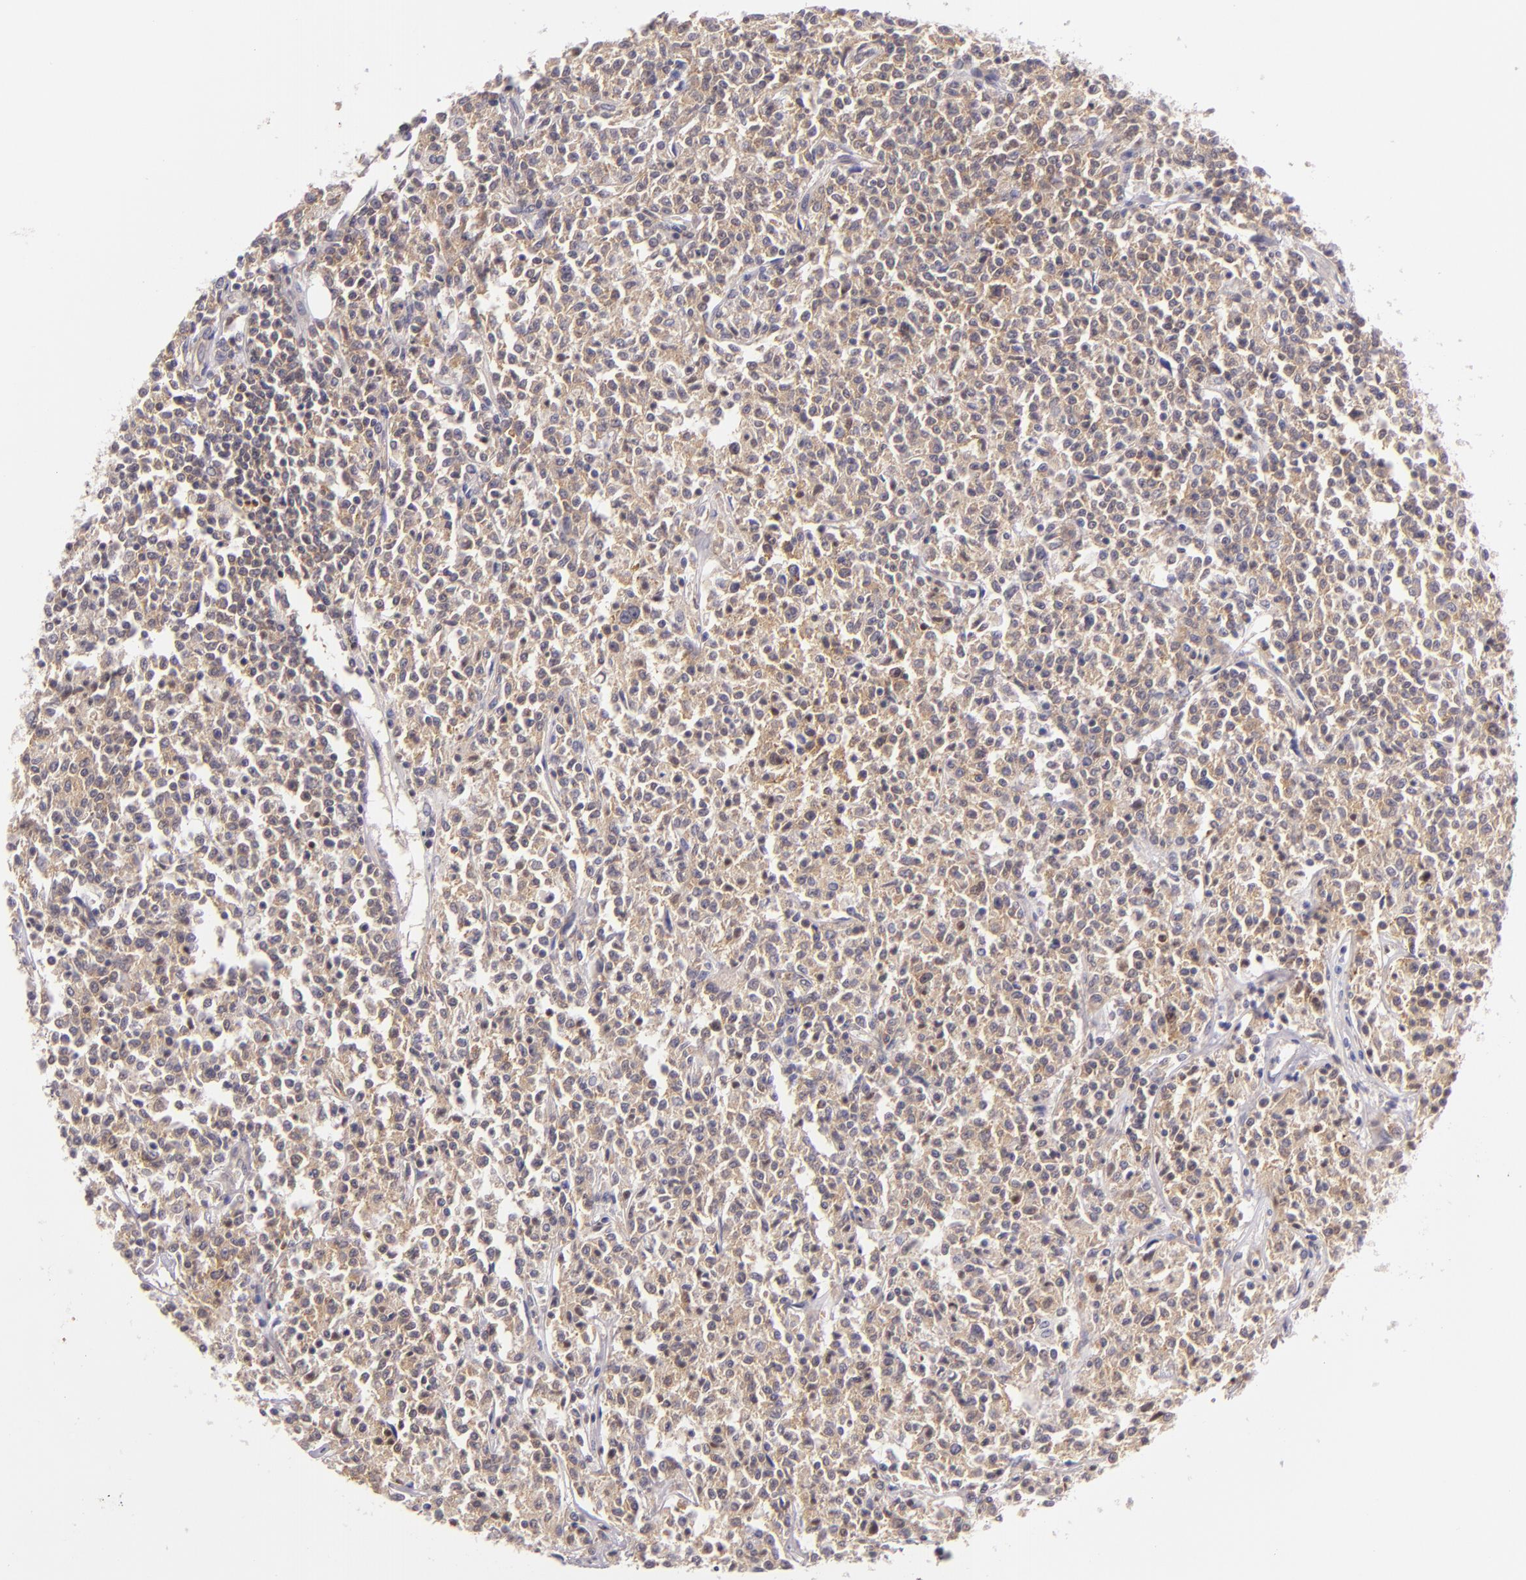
{"staining": {"intensity": "weak", "quantity": "25%-75%", "location": "cytoplasmic/membranous"}, "tissue": "lymphoma", "cell_type": "Tumor cells", "image_type": "cancer", "snomed": [{"axis": "morphology", "description": "Malignant lymphoma, non-Hodgkin's type, Low grade"}, {"axis": "topography", "description": "Small intestine"}], "caption": "Human low-grade malignant lymphoma, non-Hodgkin's type stained with a protein marker shows weak staining in tumor cells.", "gene": "UPF3B", "patient": {"sex": "female", "age": 59}}